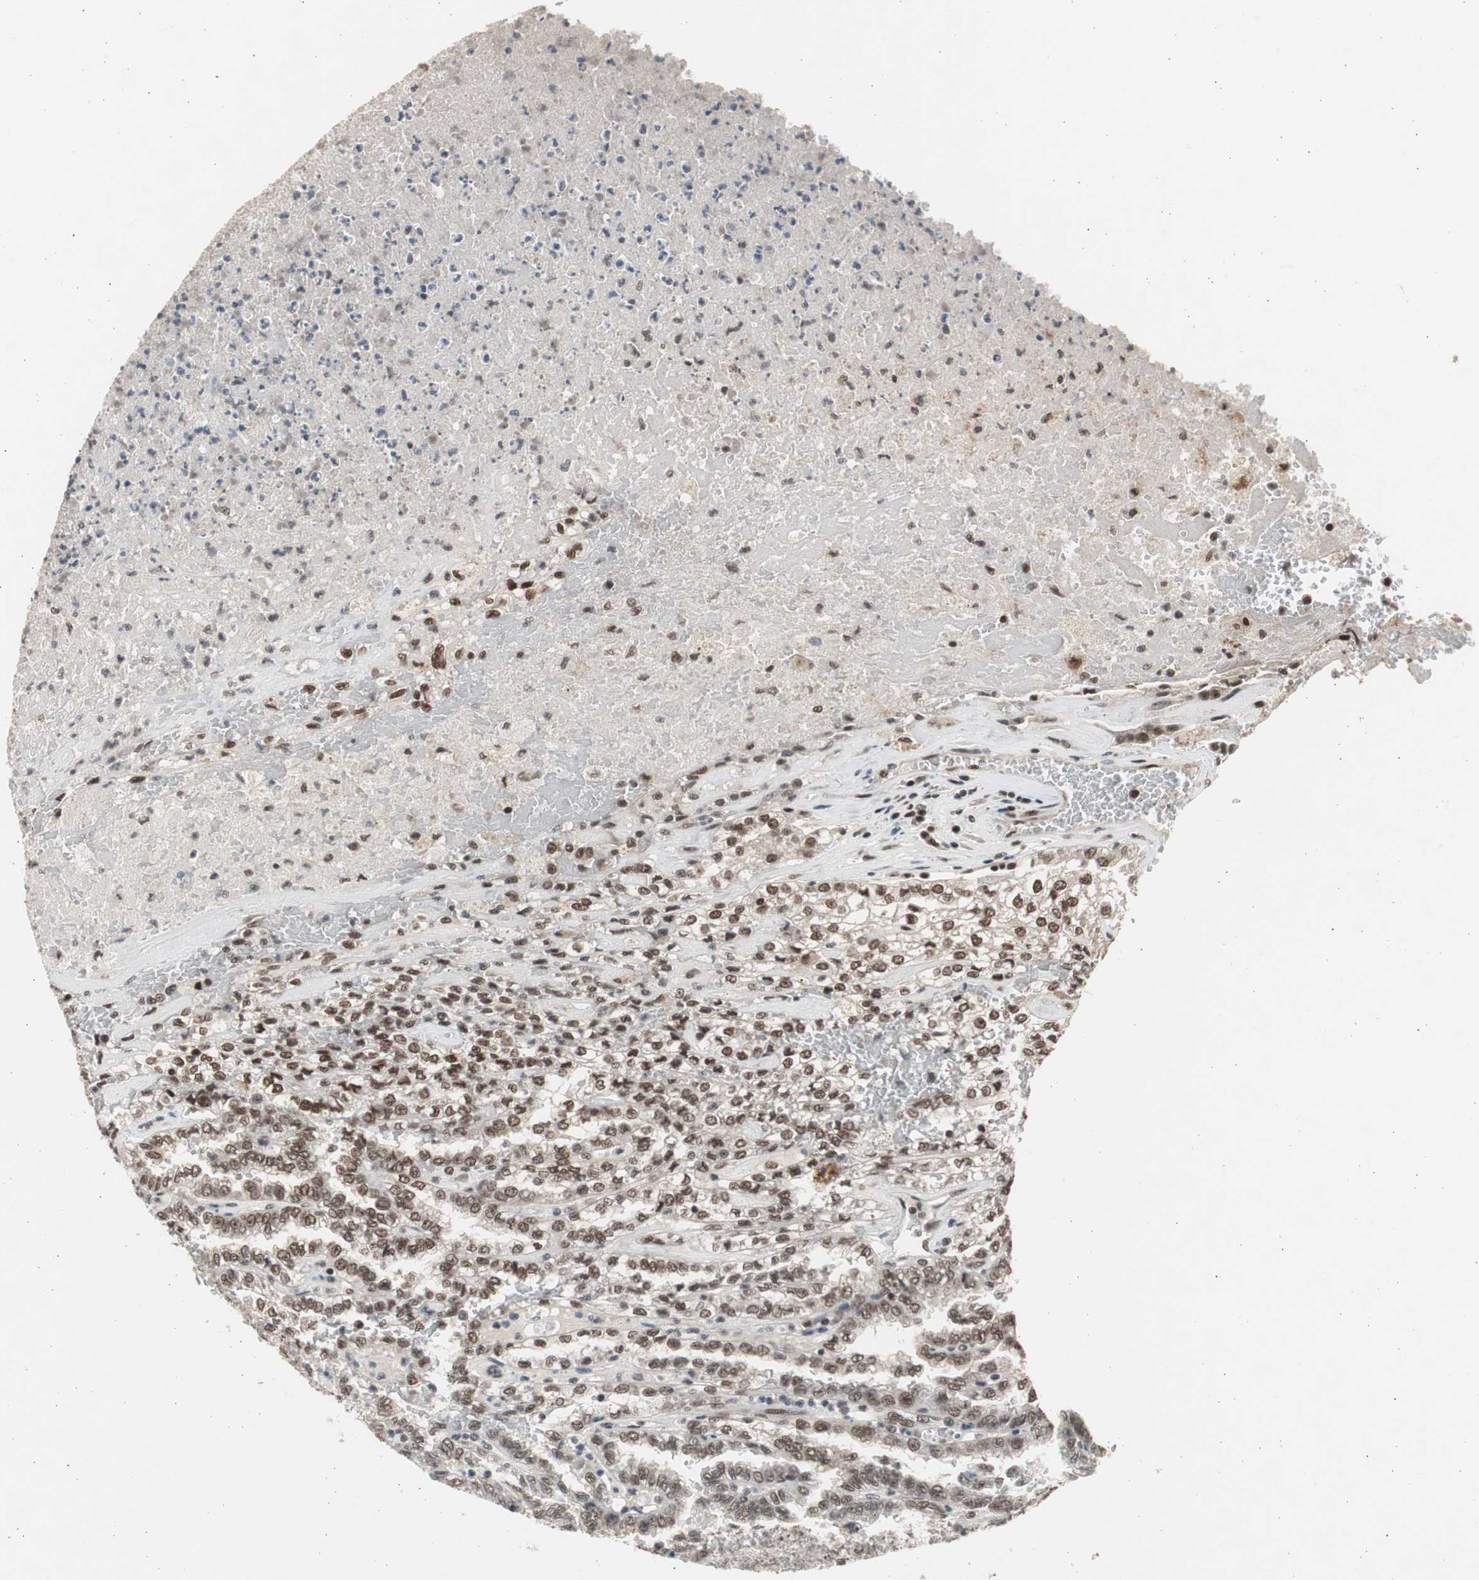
{"staining": {"intensity": "moderate", "quantity": ">75%", "location": "cytoplasmic/membranous"}, "tissue": "renal cancer", "cell_type": "Tumor cells", "image_type": "cancer", "snomed": [{"axis": "morphology", "description": "Inflammation, NOS"}, {"axis": "morphology", "description": "Adenocarcinoma, NOS"}, {"axis": "topography", "description": "Kidney"}], "caption": "Approximately >75% of tumor cells in renal adenocarcinoma show moderate cytoplasmic/membranous protein positivity as visualized by brown immunohistochemical staining.", "gene": "RPA1", "patient": {"sex": "male", "age": 68}}